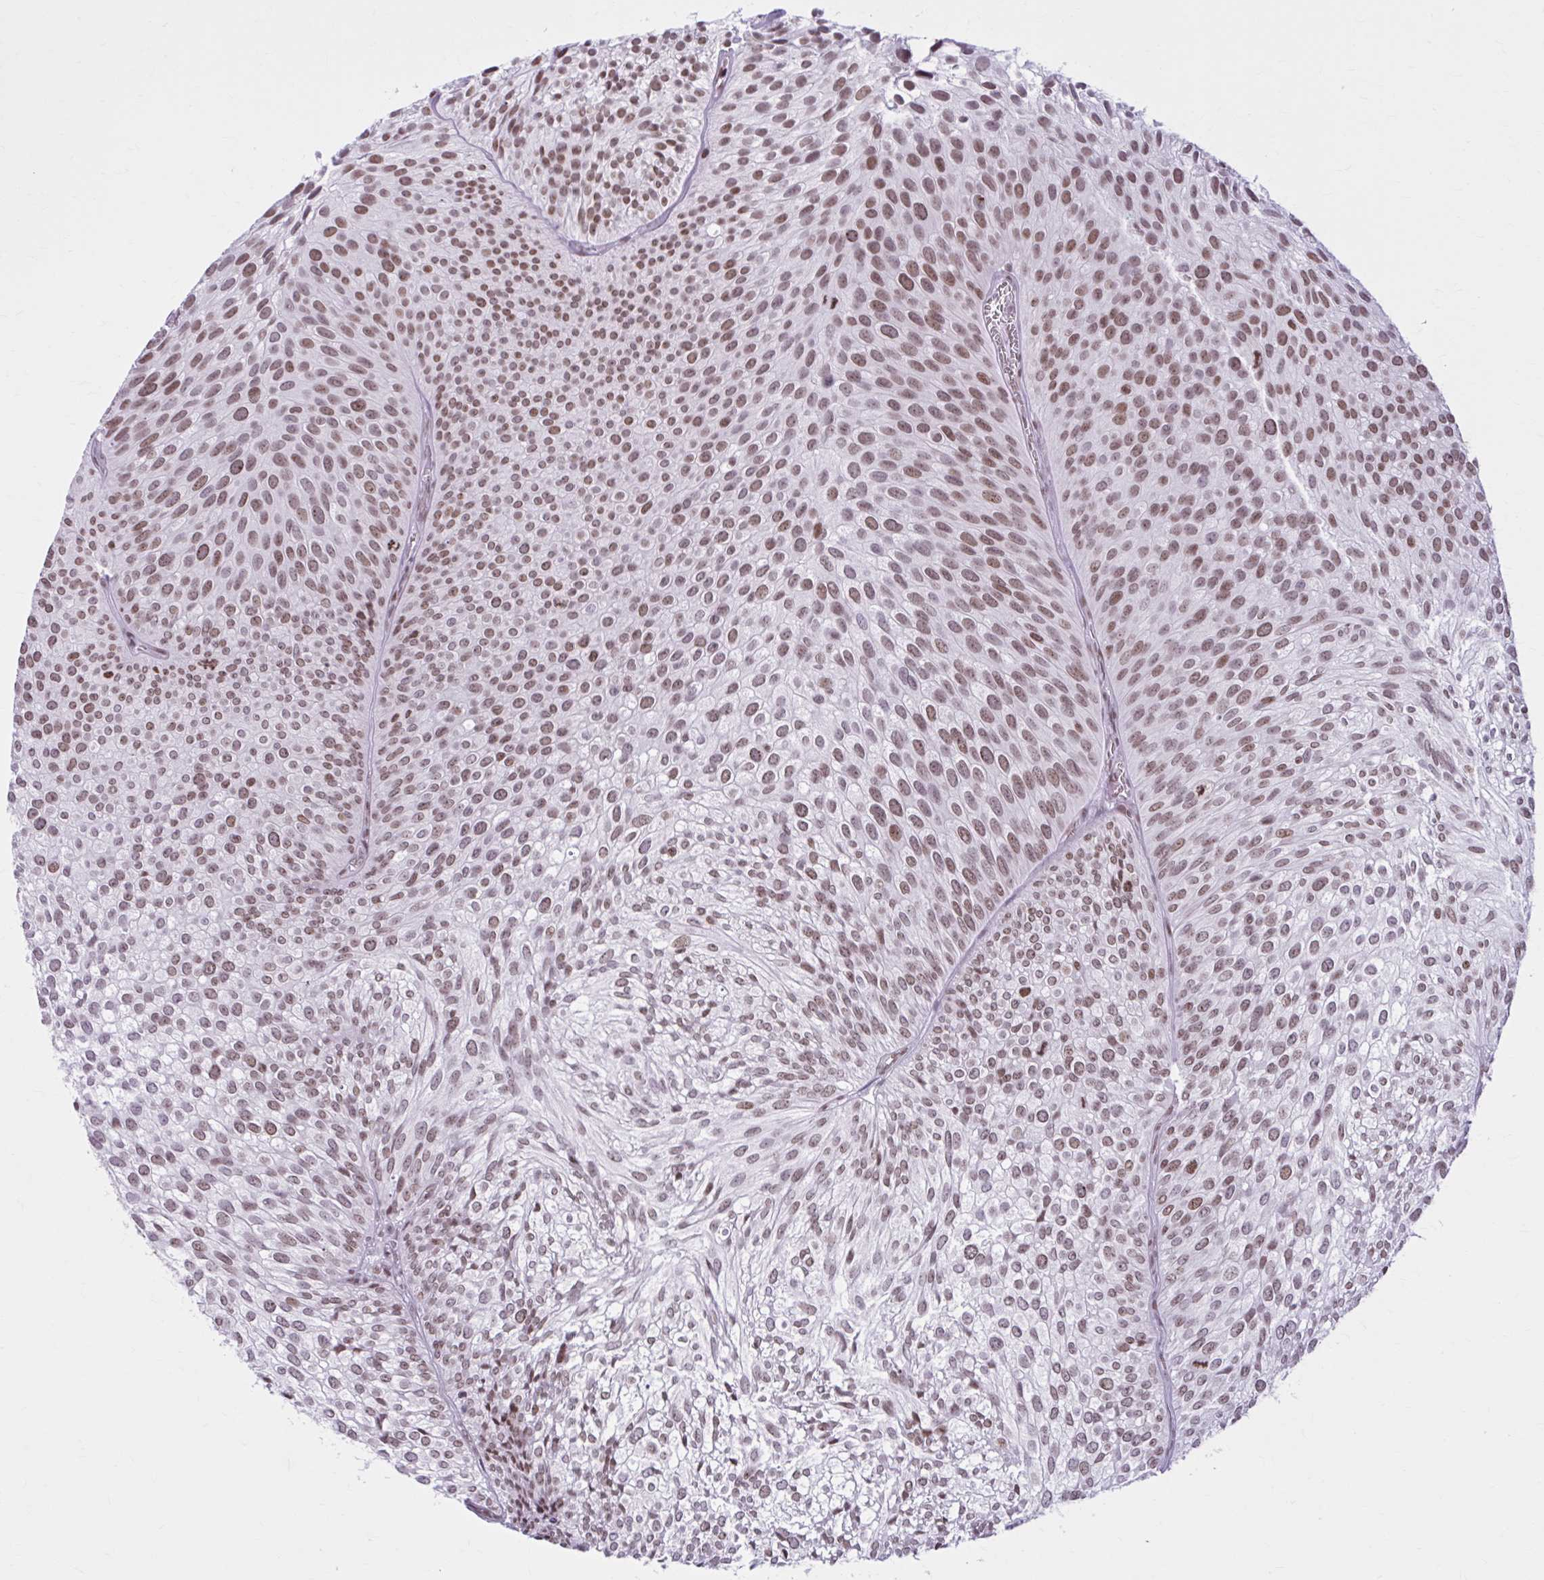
{"staining": {"intensity": "moderate", "quantity": ">75%", "location": "nuclear"}, "tissue": "urothelial cancer", "cell_type": "Tumor cells", "image_type": "cancer", "snomed": [{"axis": "morphology", "description": "Urothelial carcinoma, Low grade"}, {"axis": "topography", "description": "Urinary bladder"}], "caption": "Immunohistochemistry of urothelial cancer displays medium levels of moderate nuclear expression in approximately >75% of tumor cells.", "gene": "PABIR1", "patient": {"sex": "male", "age": 91}}